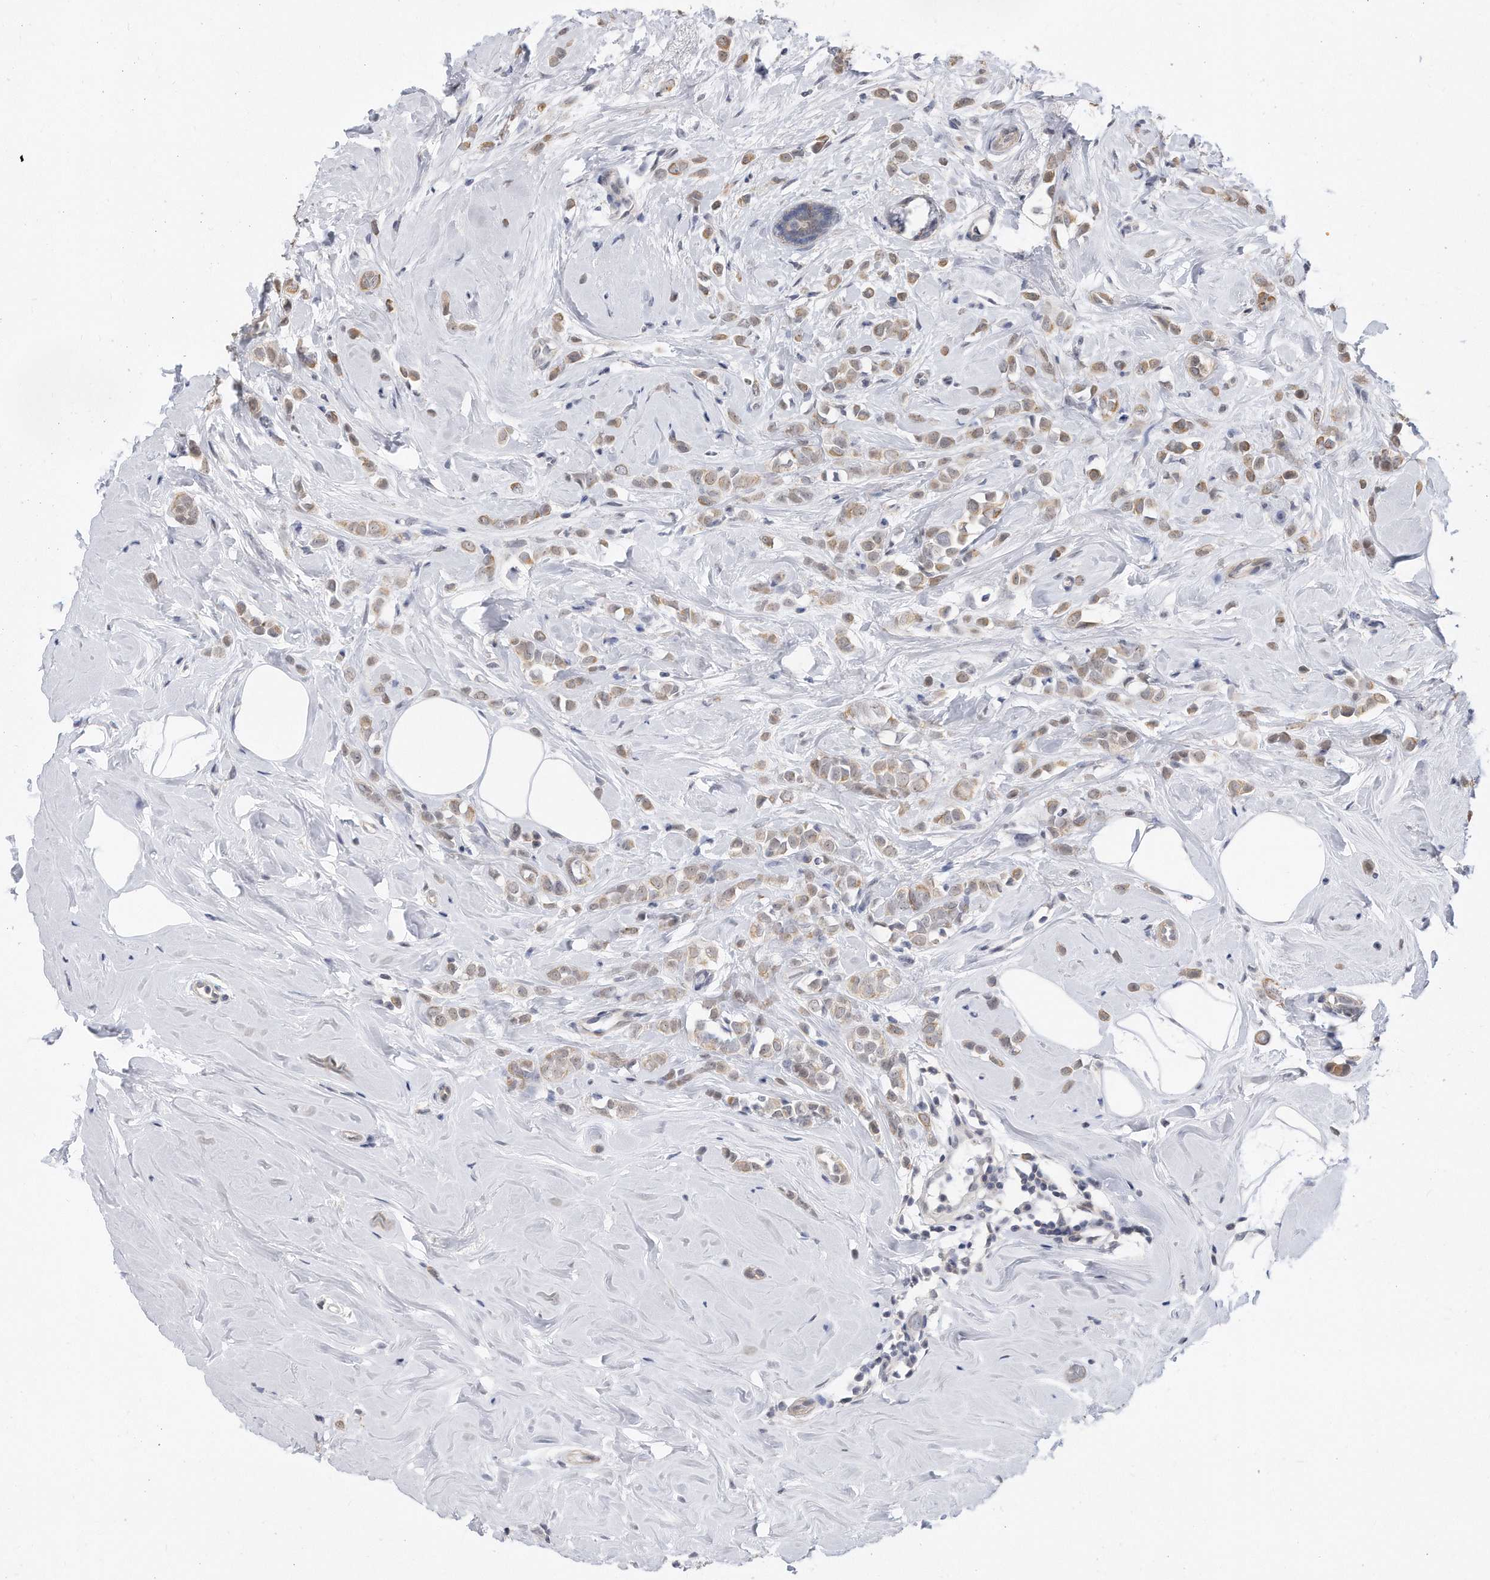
{"staining": {"intensity": "weak", "quantity": ">75%", "location": "cytoplasmic/membranous"}, "tissue": "breast cancer", "cell_type": "Tumor cells", "image_type": "cancer", "snomed": [{"axis": "morphology", "description": "Lobular carcinoma"}, {"axis": "topography", "description": "Breast"}], "caption": "A high-resolution image shows immunohistochemistry (IHC) staining of lobular carcinoma (breast), which displays weak cytoplasmic/membranous staining in approximately >75% of tumor cells.", "gene": "TCP1", "patient": {"sex": "female", "age": 47}}